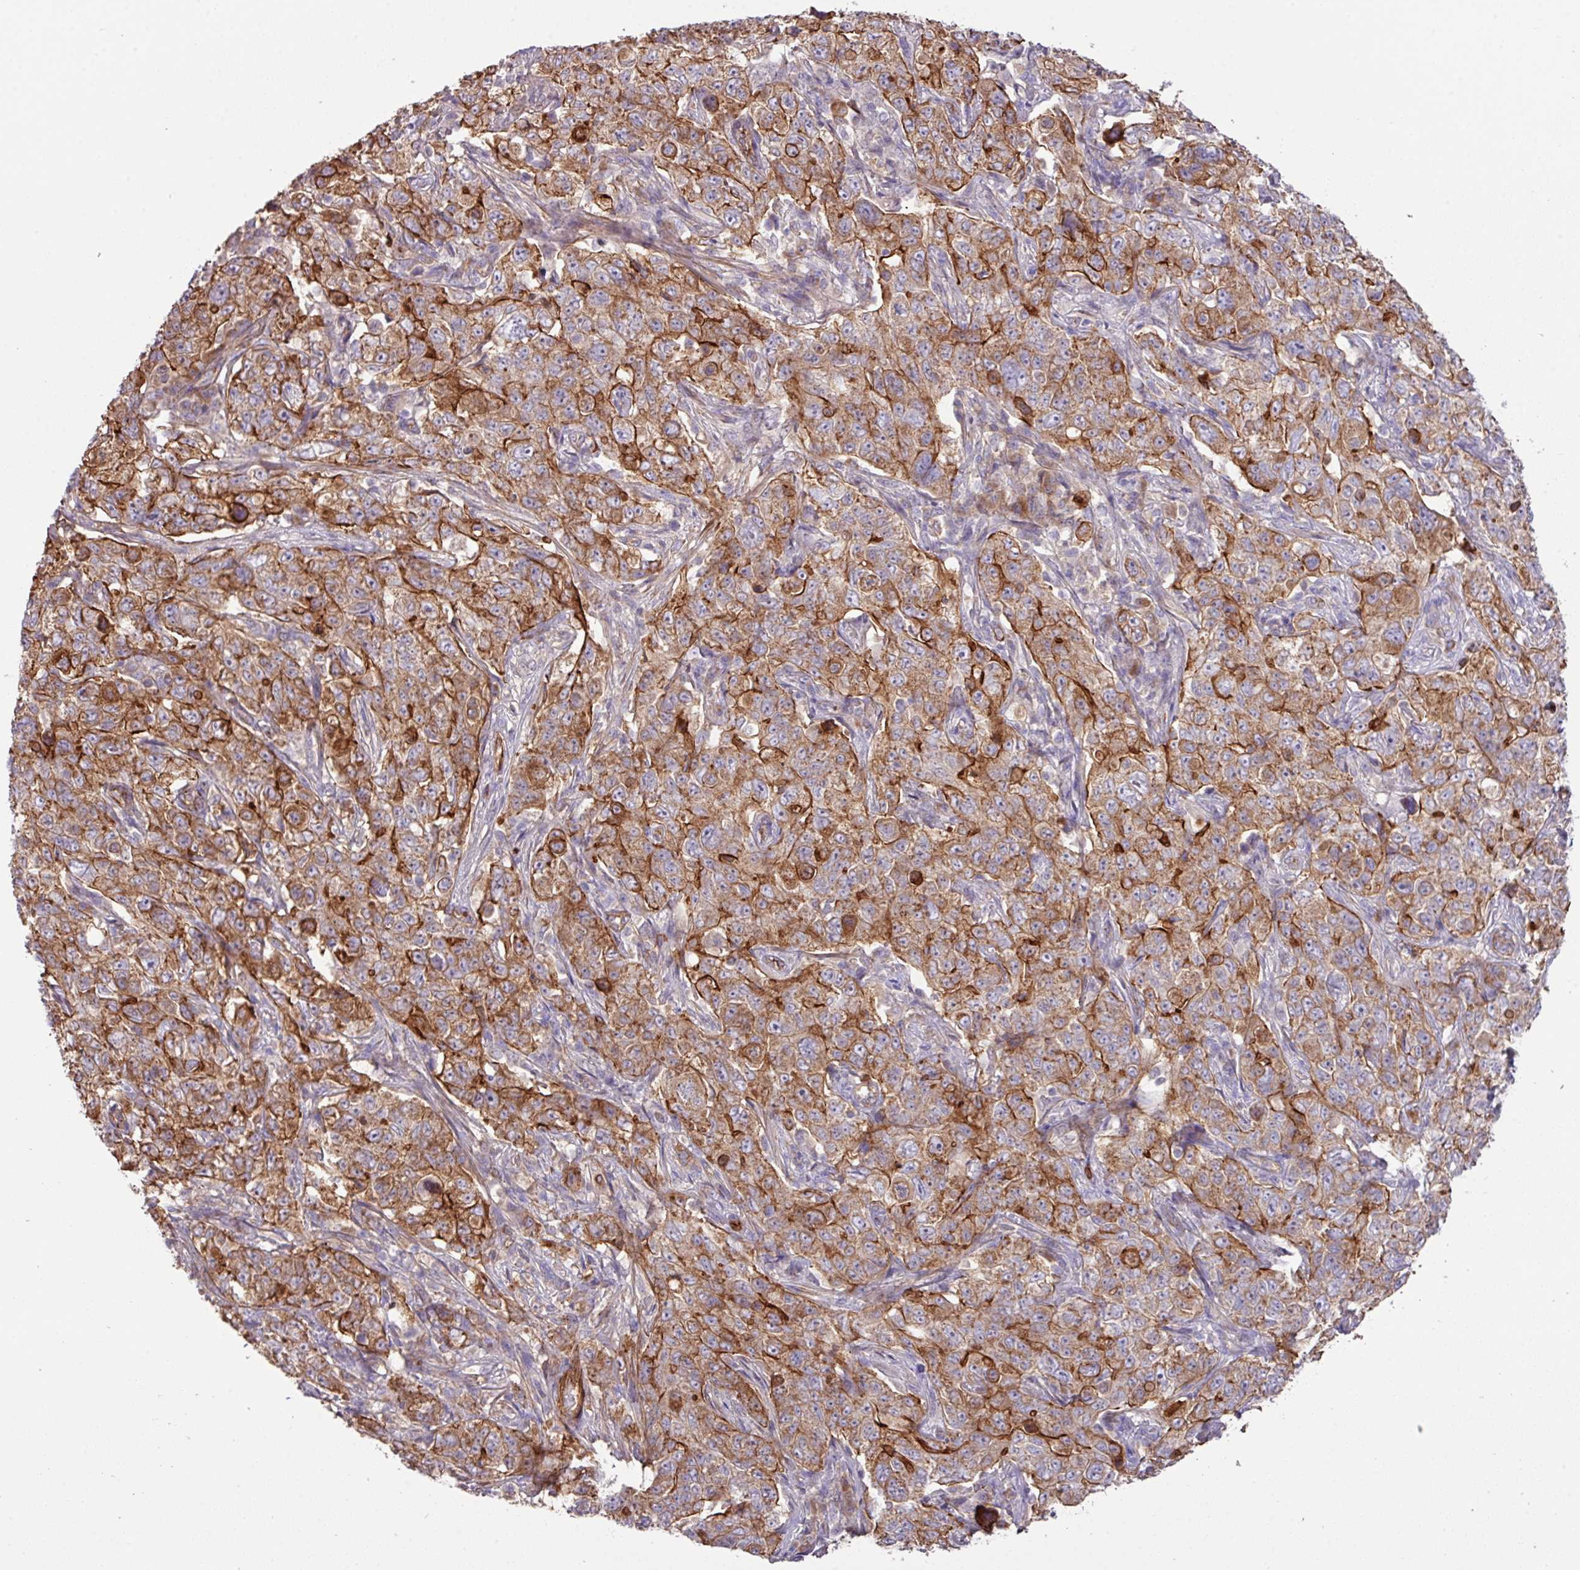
{"staining": {"intensity": "moderate", "quantity": ">75%", "location": "cytoplasmic/membranous"}, "tissue": "pancreatic cancer", "cell_type": "Tumor cells", "image_type": "cancer", "snomed": [{"axis": "morphology", "description": "Adenocarcinoma, NOS"}, {"axis": "topography", "description": "Pancreas"}], "caption": "Immunohistochemical staining of adenocarcinoma (pancreatic) demonstrates medium levels of moderate cytoplasmic/membranous protein staining in about >75% of tumor cells.", "gene": "LRRC53", "patient": {"sex": "male", "age": 68}}